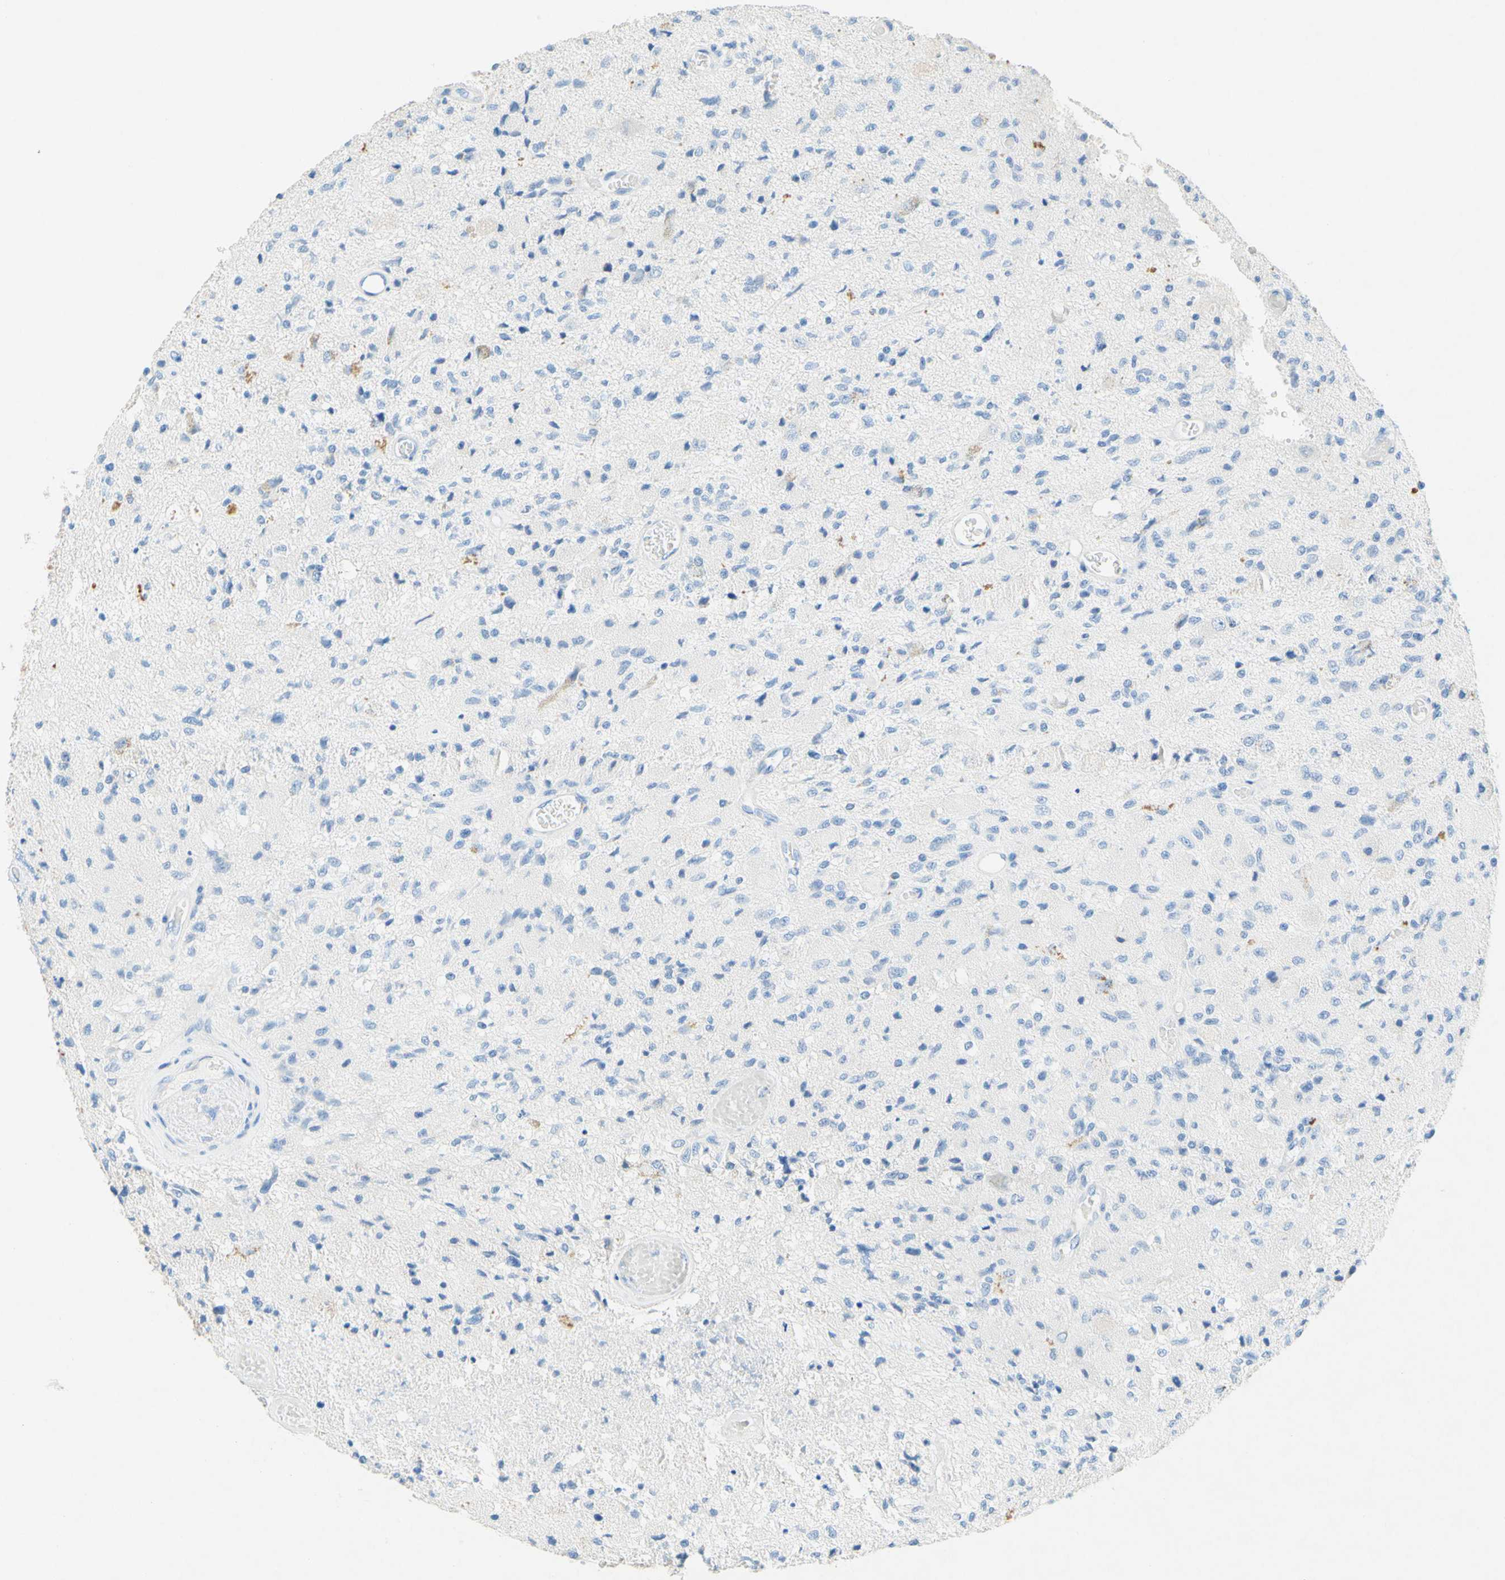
{"staining": {"intensity": "negative", "quantity": "none", "location": "none"}, "tissue": "glioma", "cell_type": "Tumor cells", "image_type": "cancer", "snomed": [{"axis": "morphology", "description": "Normal tissue, NOS"}, {"axis": "morphology", "description": "Glioma, malignant, High grade"}, {"axis": "topography", "description": "Cerebral cortex"}], "caption": "High-grade glioma (malignant) was stained to show a protein in brown. There is no significant expression in tumor cells.", "gene": "SLC46A1", "patient": {"sex": "male", "age": 77}}